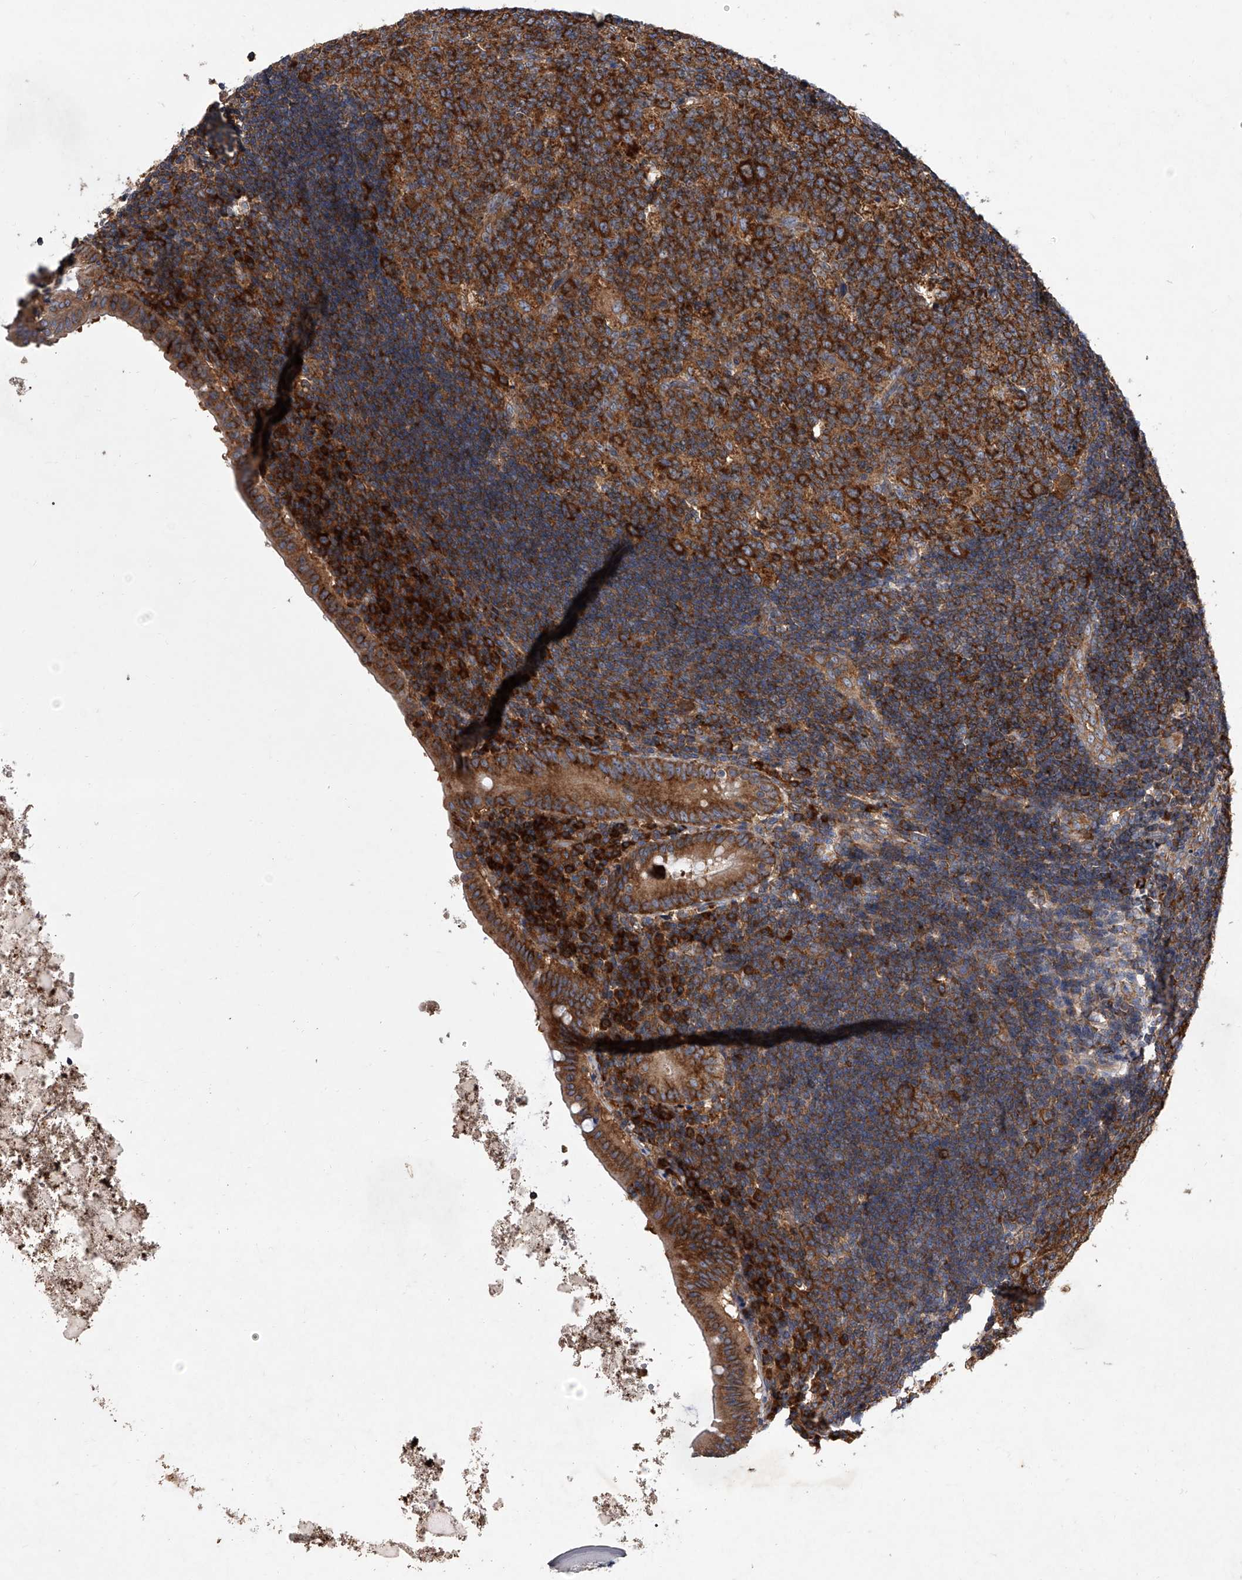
{"staining": {"intensity": "strong", "quantity": ">75%", "location": "cytoplasmic/membranous"}, "tissue": "appendix", "cell_type": "Glandular cells", "image_type": "normal", "snomed": [{"axis": "morphology", "description": "Normal tissue, NOS"}, {"axis": "topography", "description": "Appendix"}], "caption": "Immunohistochemical staining of unremarkable human appendix displays strong cytoplasmic/membranous protein staining in approximately >75% of glandular cells.", "gene": "EIF2S2", "patient": {"sex": "female", "age": 54}}